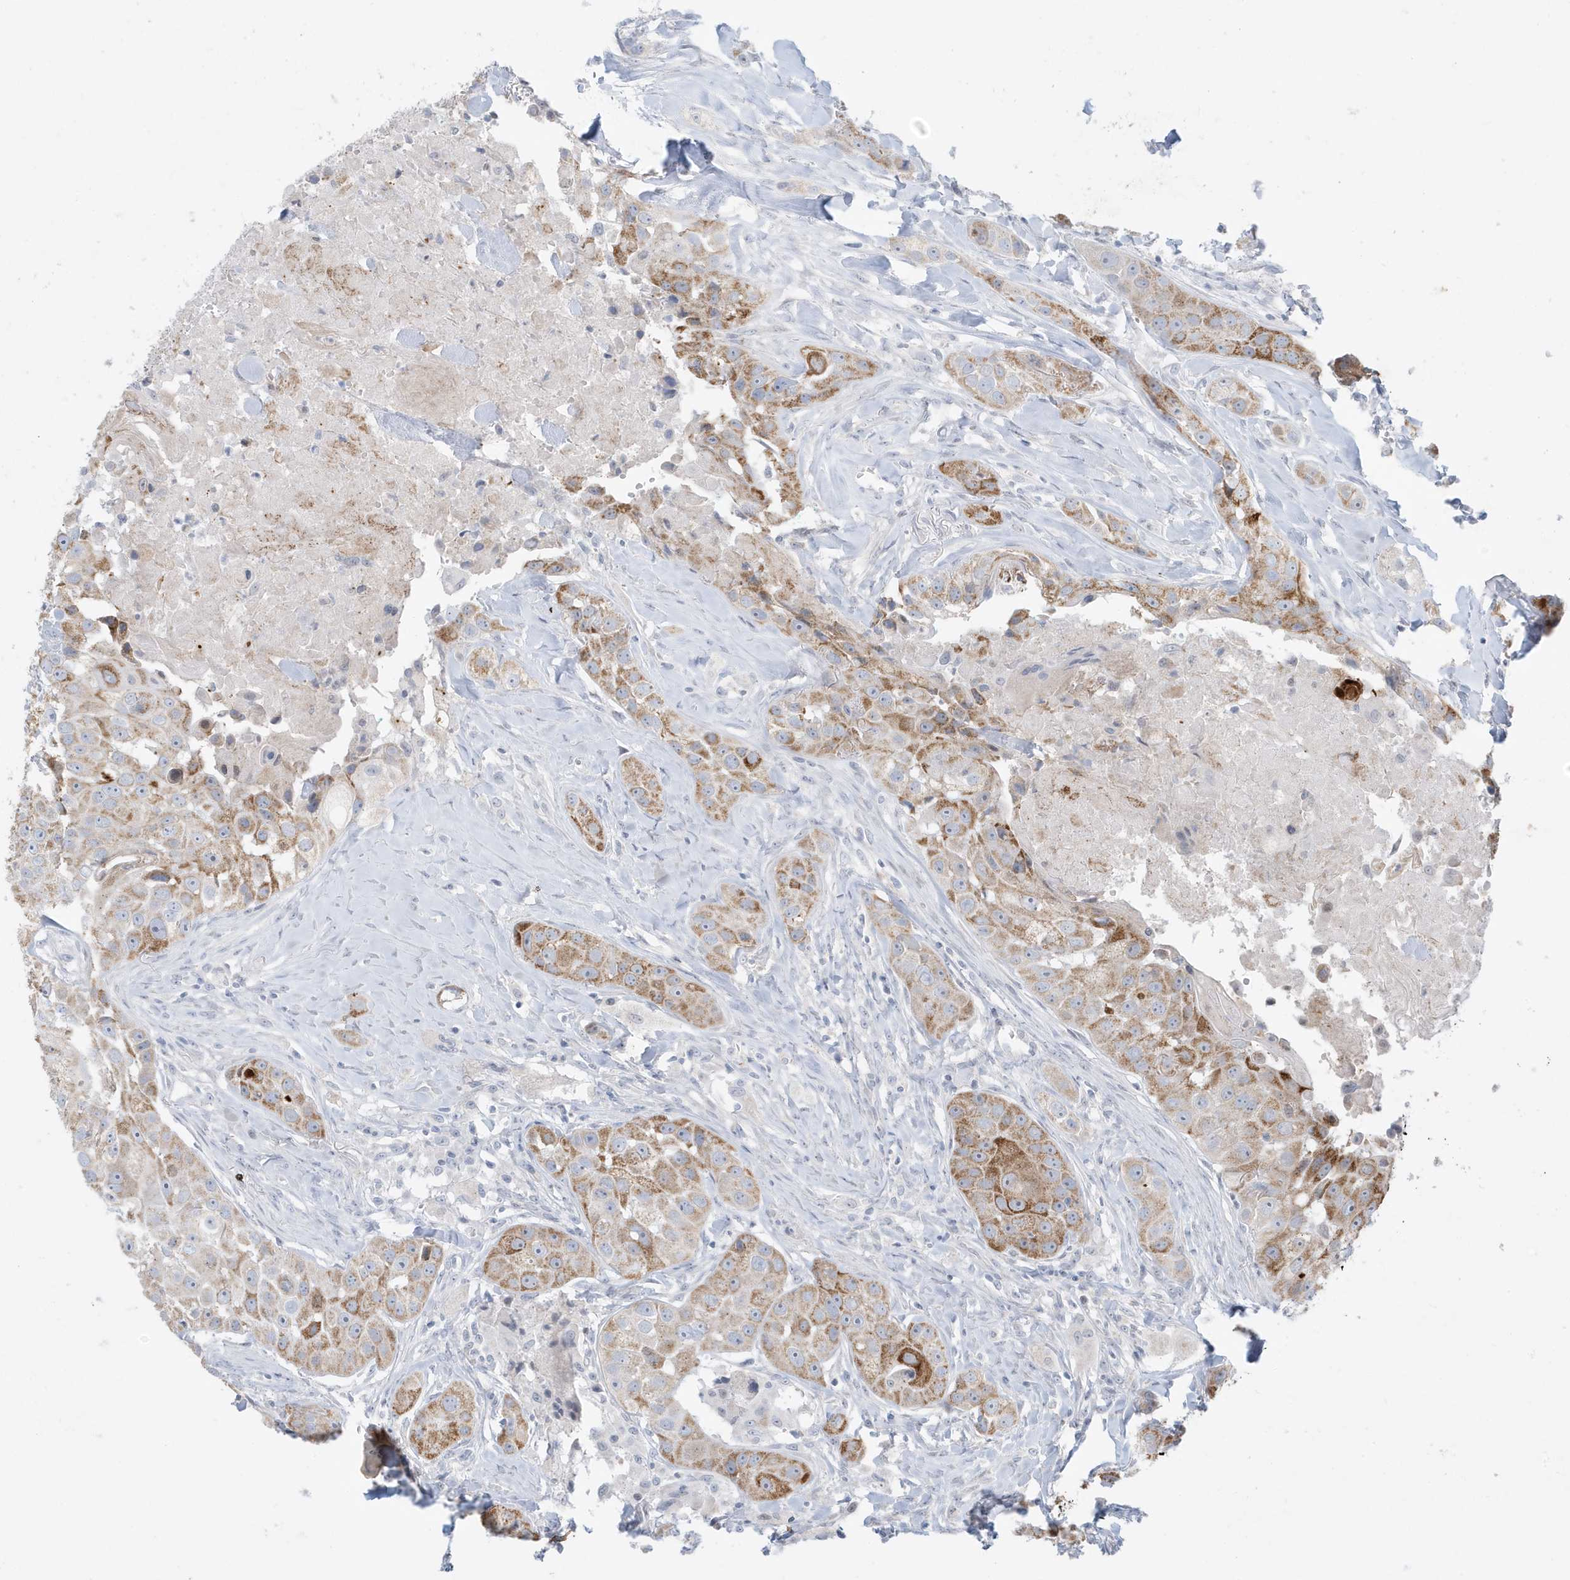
{"staining": {"intensity": "moderate", "quantity": "25%-75%", "location": "cytoplasmic/membranous"}, "tissue": "head and neck cancer", "cell_type": "Tumor cells", "image_type": "cancer", "snomed": [{"axis": "morphology", "description": "Normal tissue, NOS"}, {"axis": "morphology", "description": "Squamous cell carcinoma, NOS"}, {"axis": "topography", "description": "Skeletal muscle"}, {"axis": "topography", "description": "Head-Neck"}], "caption": "Immunohistochemical staining of human head and neck cancer (squamous cell carcinoma) displays medium levels of moderate cytoplasmic/membranous protein expression in about 25%-75% of tumor cells.", "gene": "FNDC1", "patient": {"sex": "male", "age": 51}}